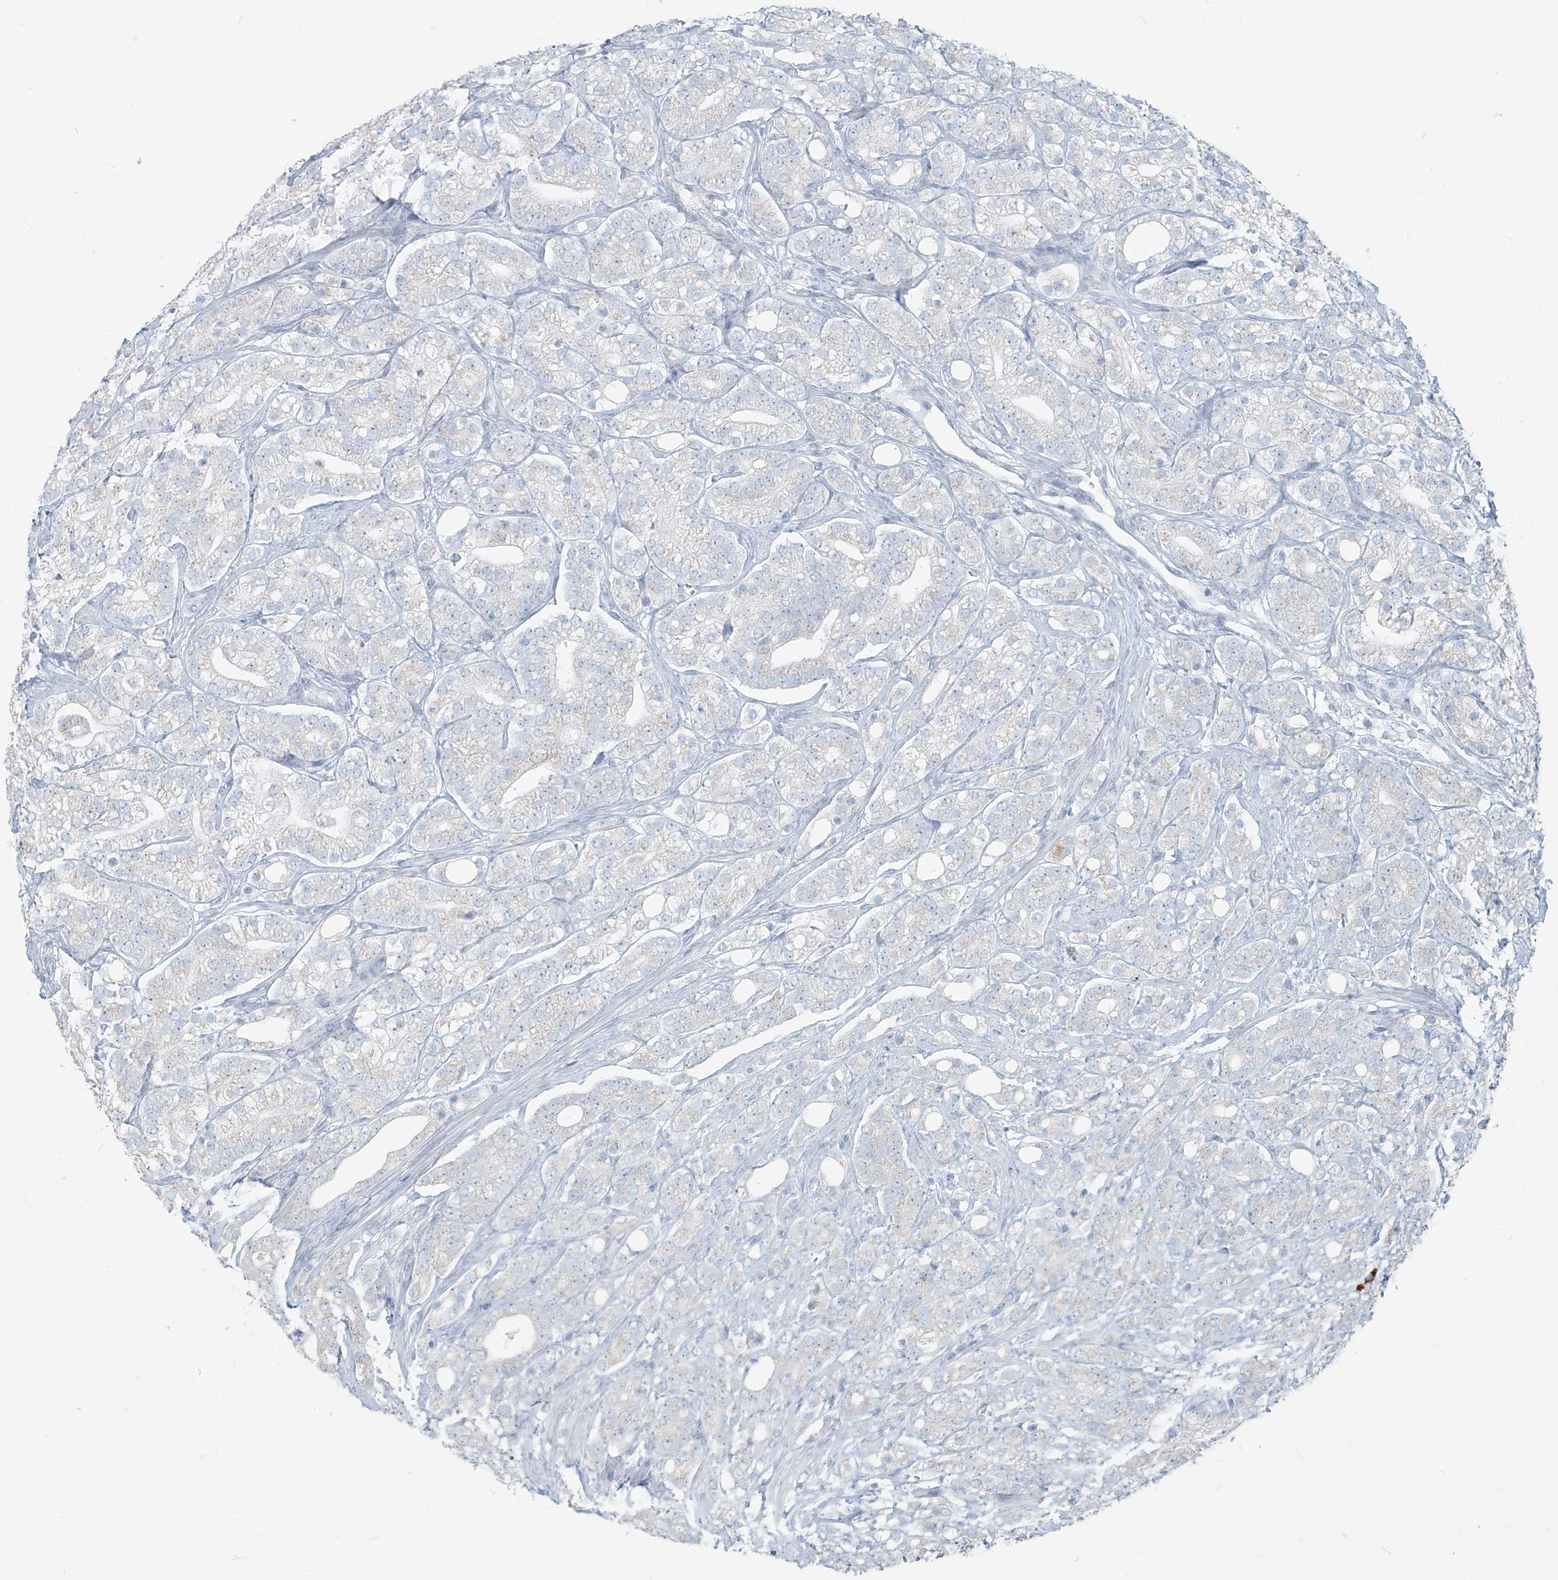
{"staining": {"intensity": "negative", "quantity": "none", "location": "none"}, "tissue": "prostate cancer", "cell_type": "Tumor cells", "image_type": "cancer", "snomed": [{"axis": "morphology", "description": "Adenocarcinoma, High grade"}, {"axis": "topography", "description": "Prostate"}], "caption": "Human prostate cancer stained for a protein using immunohistochemistry (IHC) displays no staining in tumor cells.", "gene": "SCML1", "patient": {"sex": "male", "age": 57}}